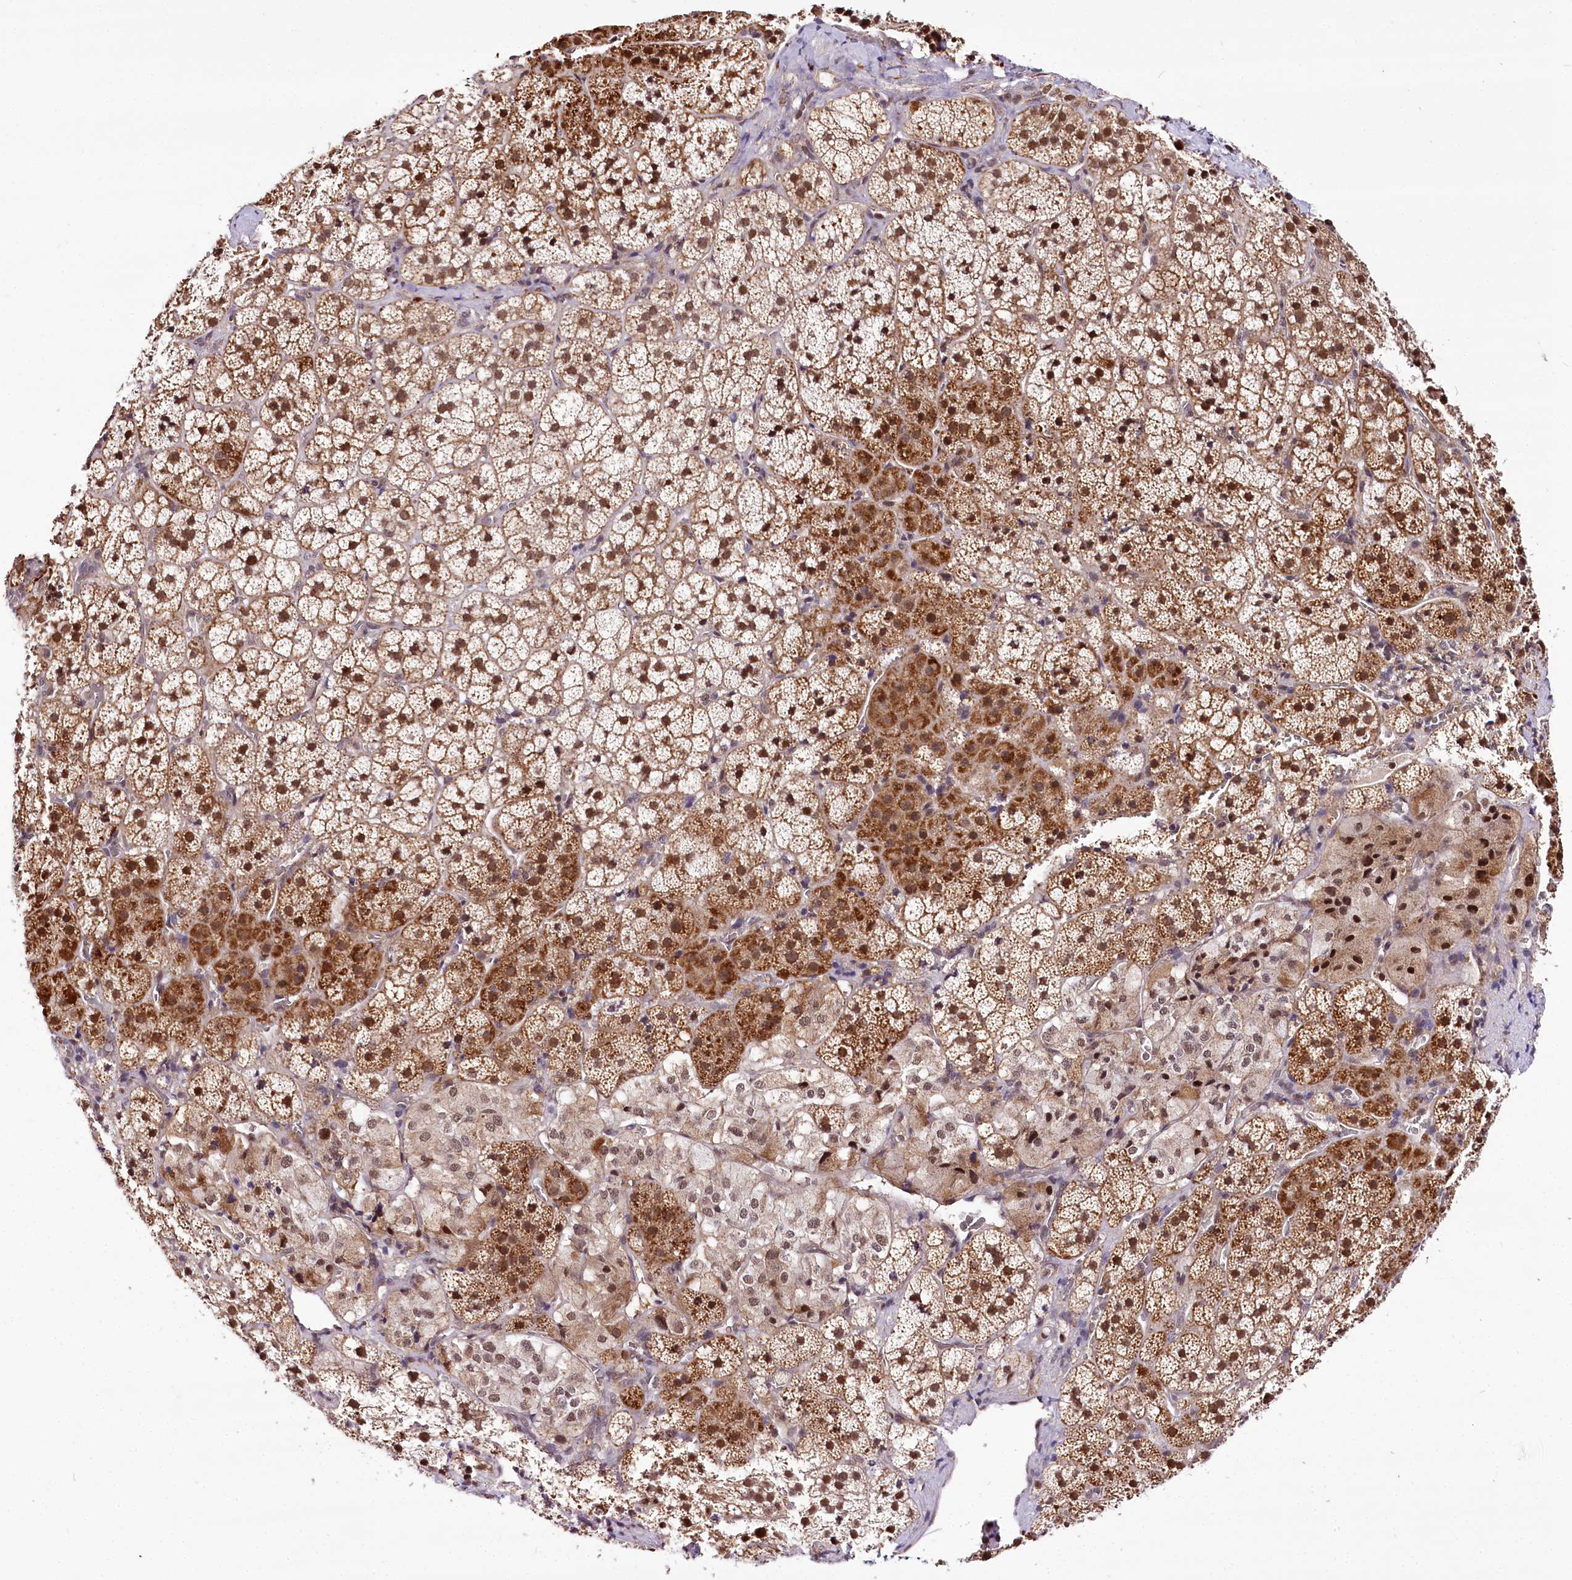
{"staining": {"intensity": "moderate", "quantity": "25%-75%", "location": "cytoplasmic/membranous,nuclear"}, "tissue": "adrenal gland", "cell_type": "Glandular cells", "image_type": "normal", "snomed": [{"axis": "morphology", "description": "Normal tissue, NOS"}, {"axis": "topography", "description": "Adrenal gland"}], "caption": "Protein positivity by immunohistochemistry shows moderate cytoplasmic/membranous,nuclear staining in about 25%-75% of glandular cells in unremarkable adrenal gland.", "gene": "POLA2", "patient": {"sex": "female", "age": 44}}